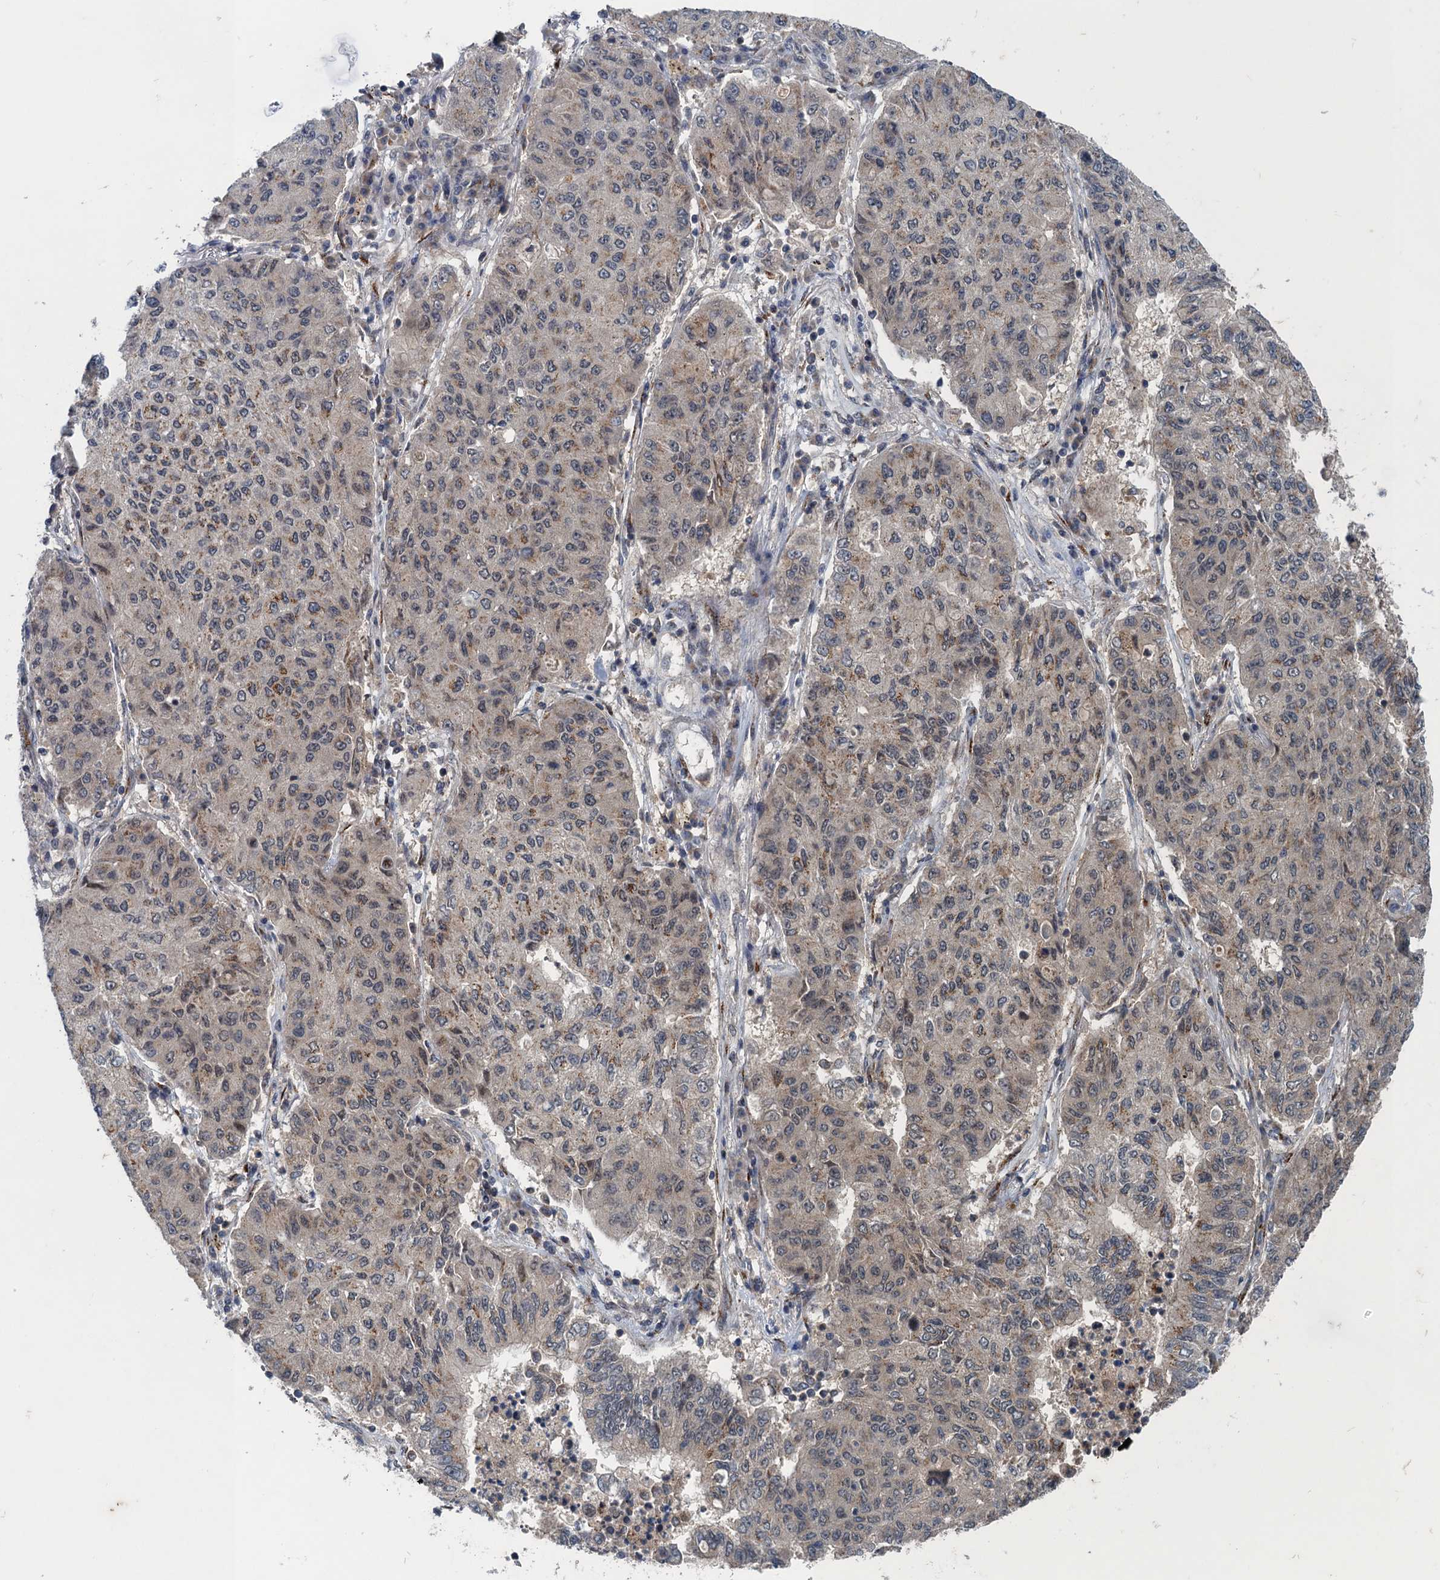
{"staining": {"intensity": "weak", "quantity": "25%-75%", "location": "cytoplasmic/membranous"}, "tissue": "lung cancer", "cell_type": "Tumor cells", "image_type": "cancer", "snomed": [{"axis": "morphology", "description": "Squamous cell carcinoma, NOS"}, {"axis": "topography", "description": "Lung"}], "caption": "Protein expression analysis of human lung squamous cell carcinoma reveals weak cytoplasmic/membranous staining in about 25%-75% of tumor cells. The staining was performed using DAB (3,3'-diaminobenzidine), with brown indicating positive protein expression. Nuclei are stained blue with hematoxylin.", "gene": "RNF165", "patient": {"sex": "male", "age": 74}}